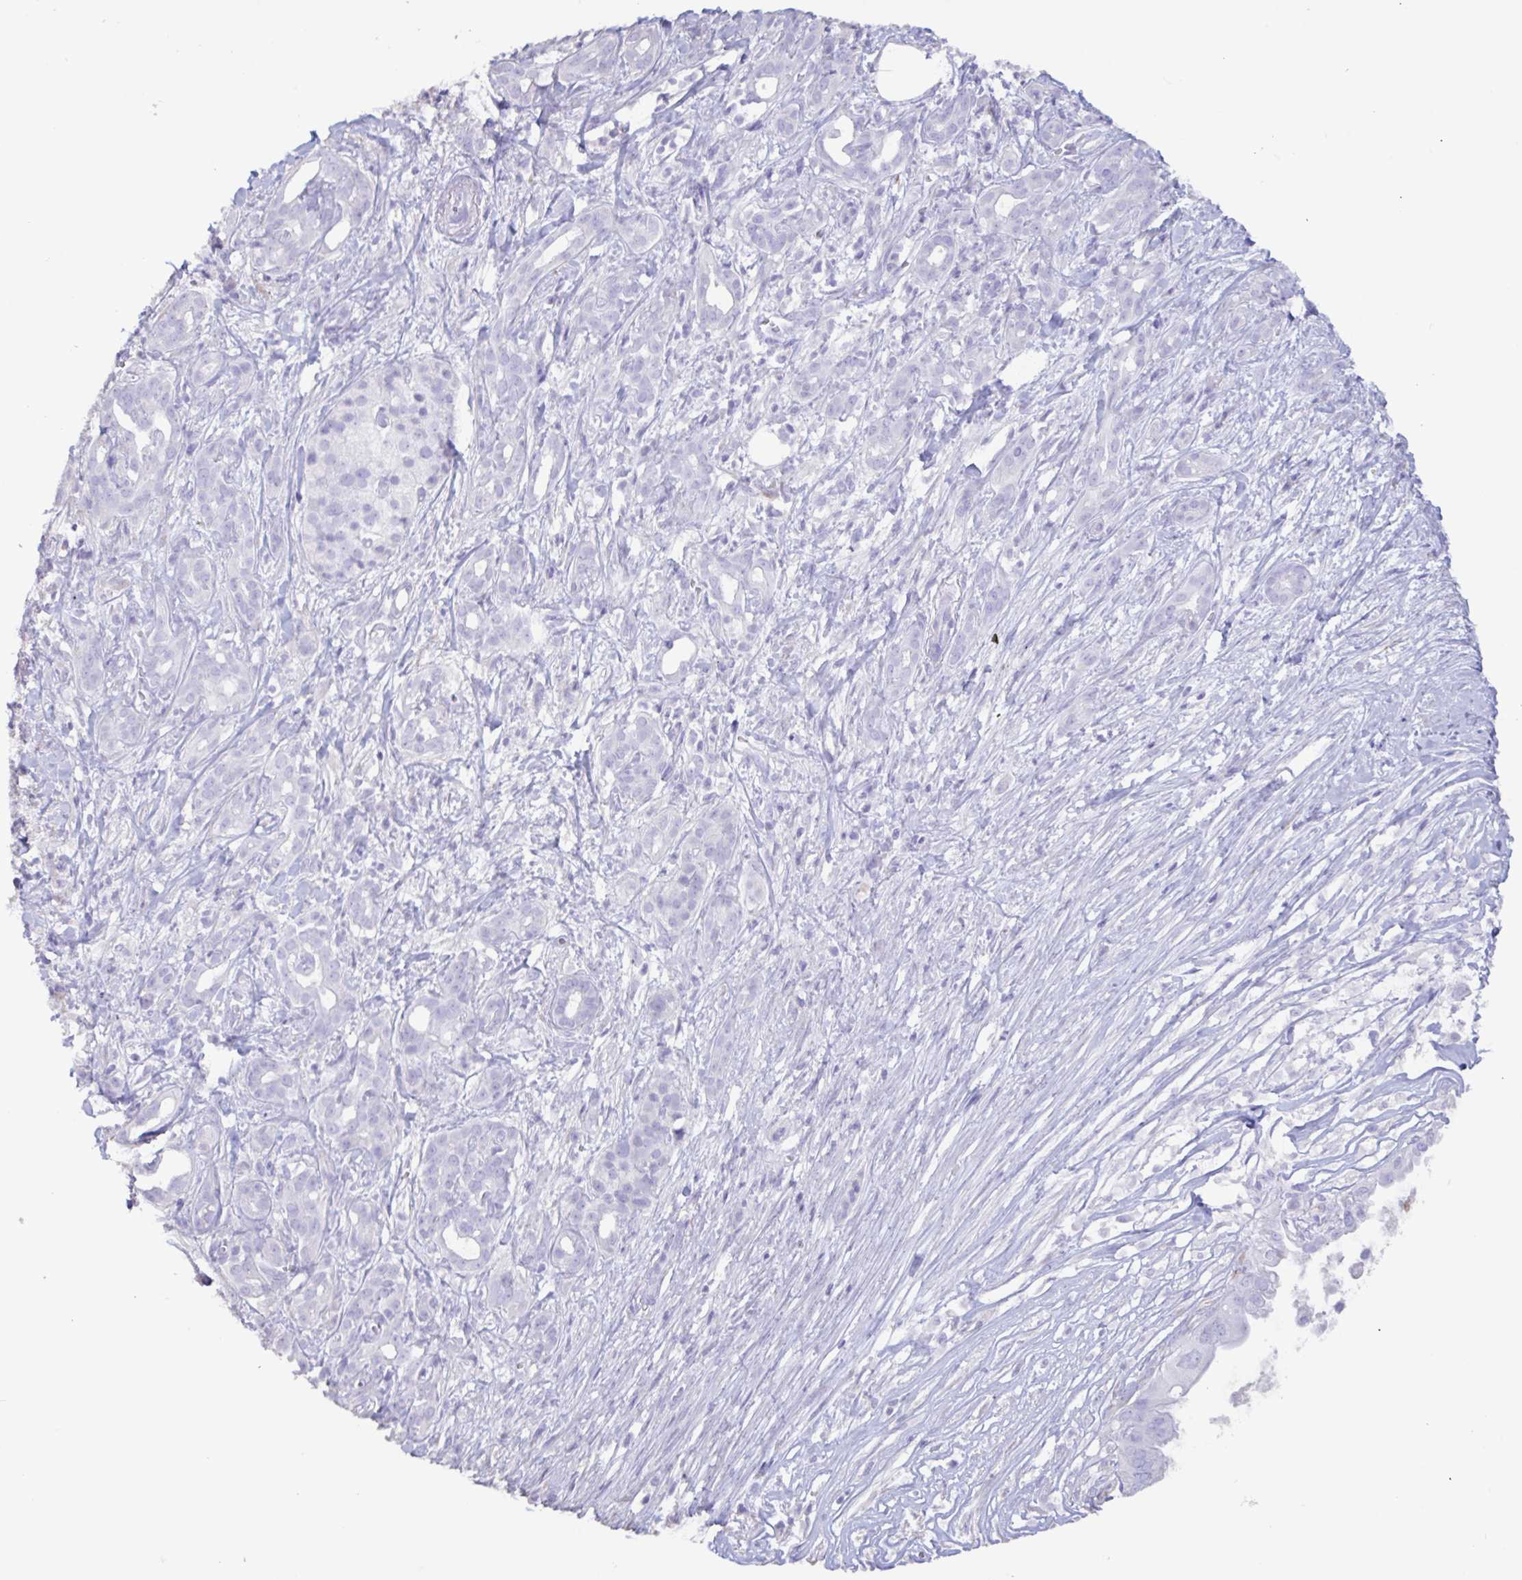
{"staining": {"intensity": "negative", "quantity": "none", "location": "none"}, "tissue": "pancreatic cancer", "cell_type": "Tumor cells", "image_type": "cancer", "snomed": [{"axis": "morphology", "description": "Adenocarcinoma, NOS"}, {"axis": "topography", "description": "Pancreas"}], "caption": "There is no significant staining in tumor cells of pancreatic adenocarcinoma.", "gene": "TNNC1", "patient": {"sex": "male", "age": 61}}